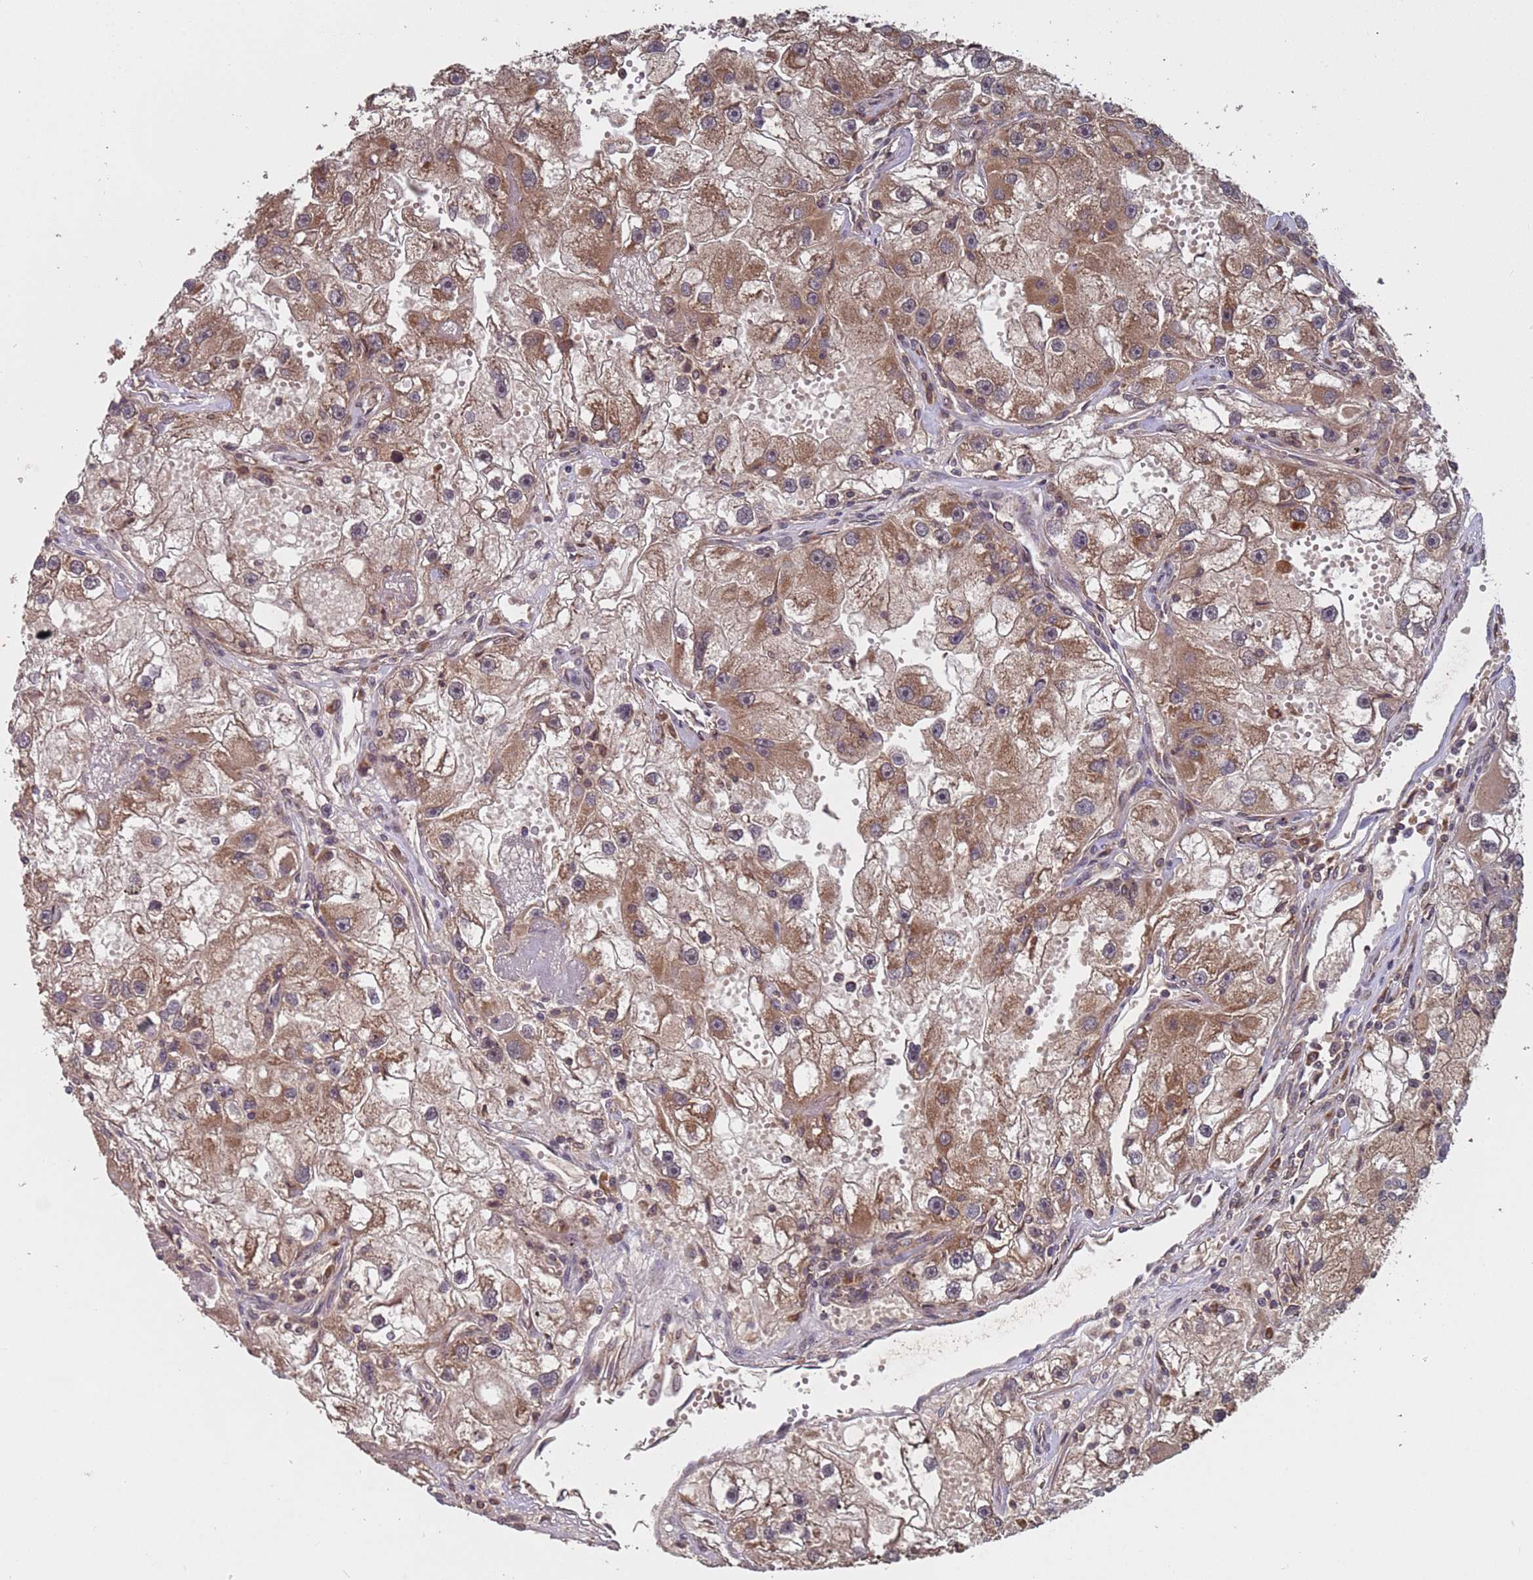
{"staining": {"intensity": "moderate", "quantity": "25%-75%", "location": "cytoplasmic/membranous"}, "tissue": "renal cancer", "cell_type": "Tumor cells", "image_type": "cancer", "snomed": [{"axis": "morphology", "description": "Adenocarcinoma, NOS"}, {"axis": "topography", "description": "Kidney"}], "caption": "Human adenocarcinoma (renal) stained for a protein (brown) shows moderate cytoplasmic/membranous positive expression in about 25%-75% of tumor cells.", "gene": "ERI1", "patient": {"sex": "male", "age": 63}}